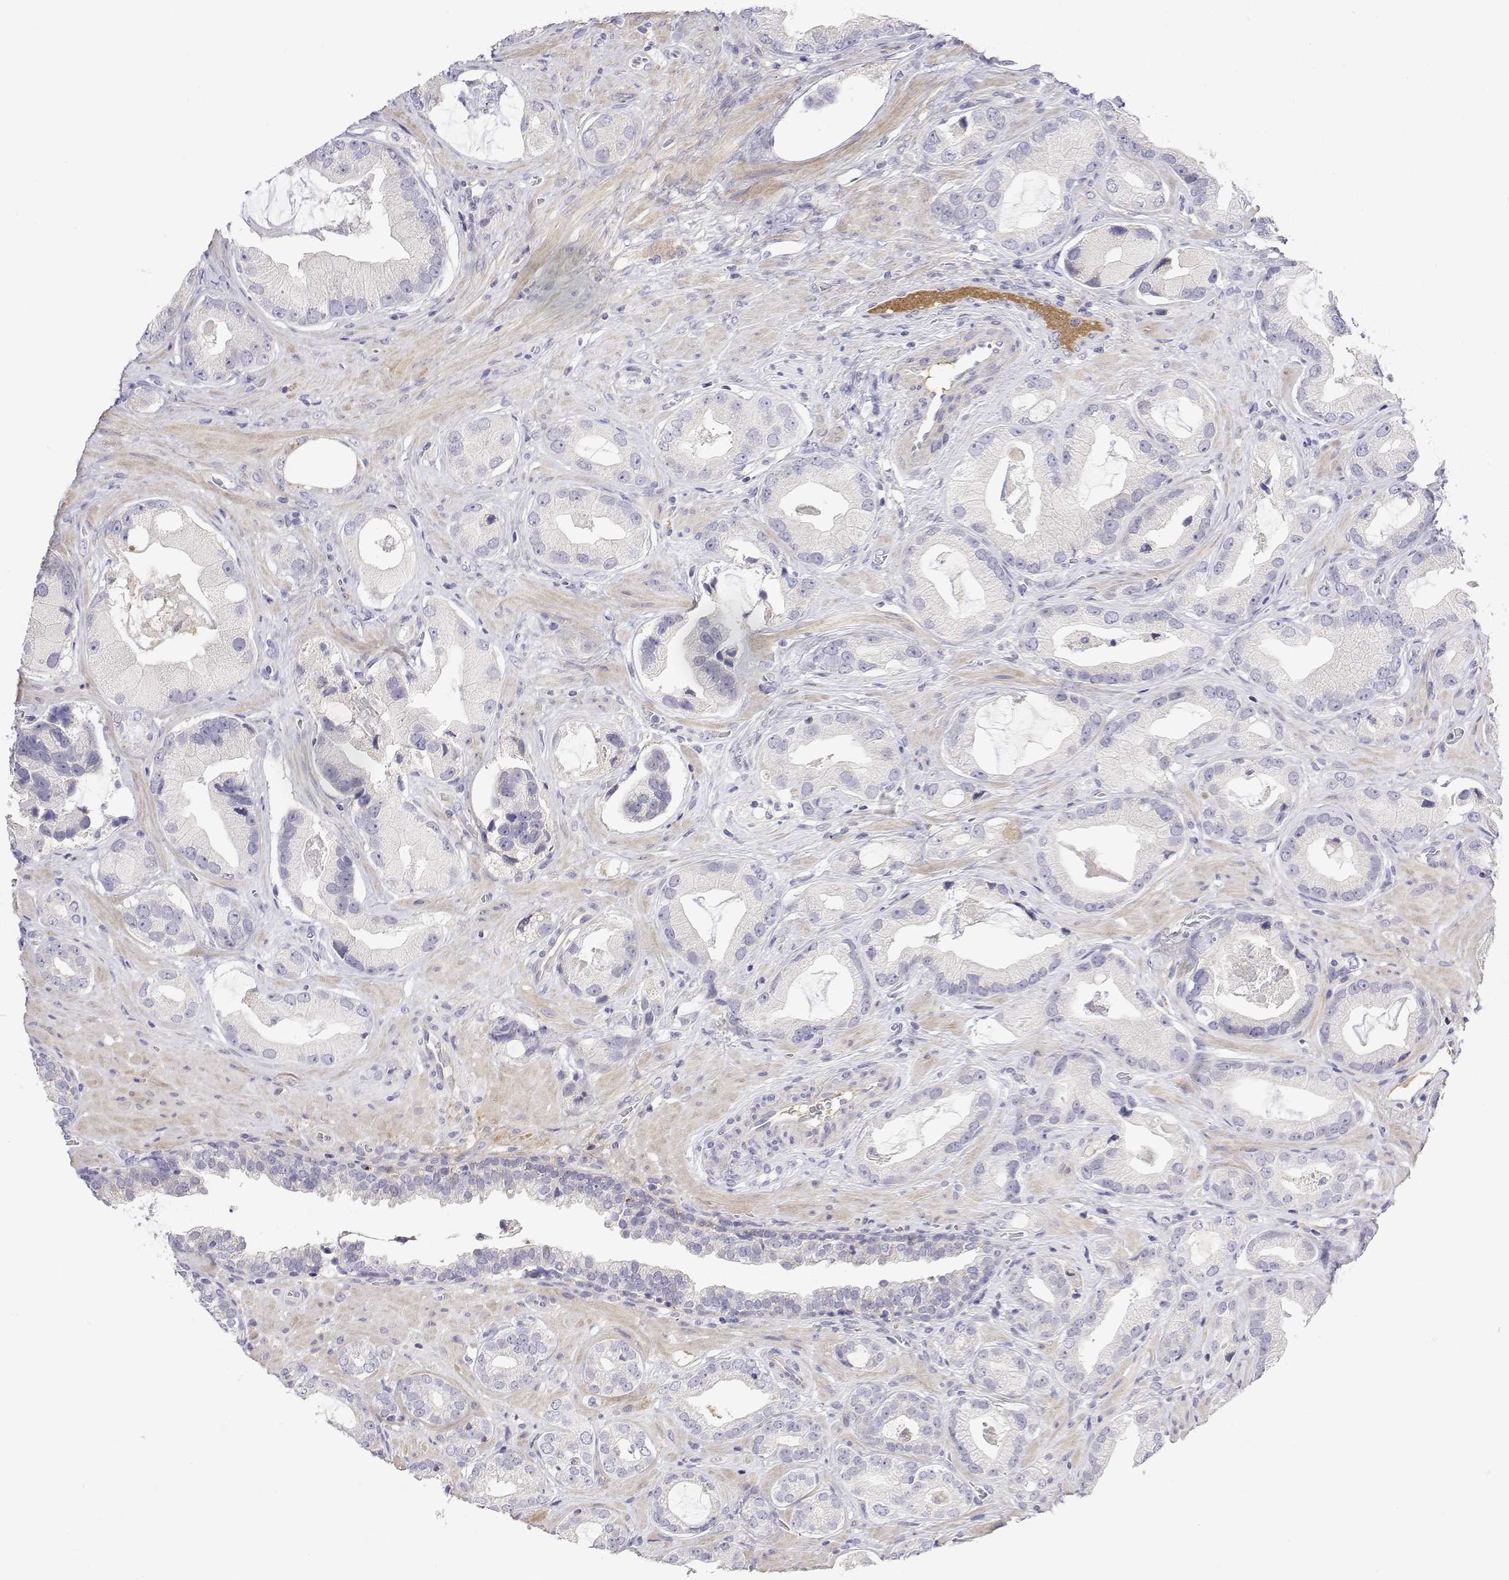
{"staining": {"intensity": "negative", "quantity": "none", "location": "none"}, "tissue": "prostate cancer", "cell_type": "Tumor cells", "image_type": "cancer", "snomed": [{"axis": "morphology", "description": "Adenocarcinoma, Low grade"}, {"axis": "topography", "description": "Prostate"}], "caption": "DAB immunohistochemical staining of human prostate adenocarcinoma (low-grade) reveals no significant positivity in tumor cells. (Stains: DAB (3,3'-diaminobenzidine) immunohistochemistry (IHC) with hematoxylin counter stain, Microscopy: brightfield microscopy at high magnification).", "gene": "GGACT", "patient": {"sex": "male", "age": 62}}